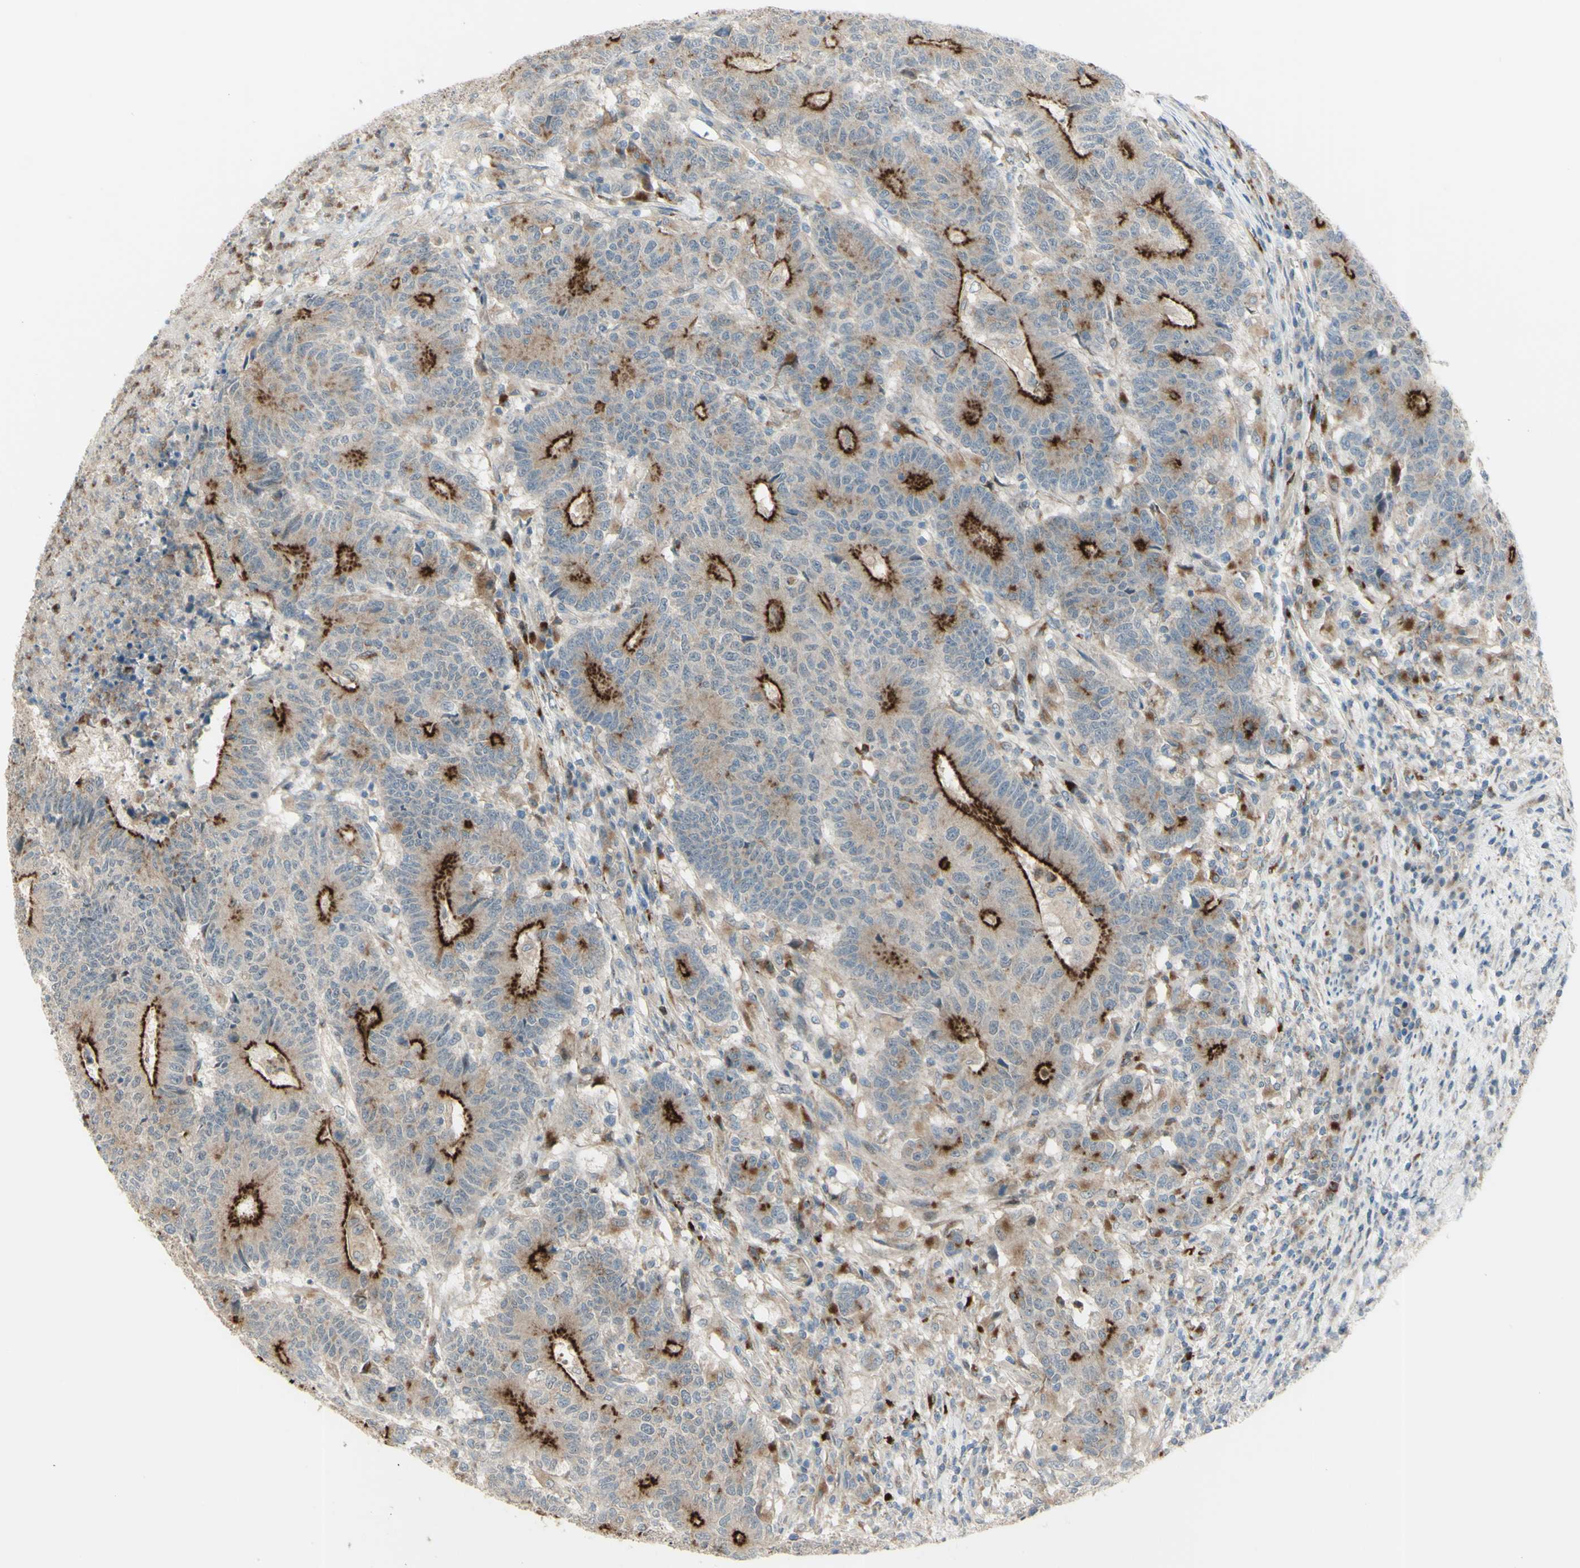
{"staining": {"intensity": "moderate", "quantity": "25%-75%", "location": "cytoplasmic/membranous"}, "tissue": "colorectal cancer", "cell_type": "Tumor cells", "image_type": "cancer", "snomed": [{"axis": "morphology", "description": "Normal tissue, NOS"}, {"axis": "morphology", "description": "Adenocarcinoma, NOS"}, {"axis": "topography", "description": "Colon"}], "caption": "Colorectal adenocarcinoma stained with DAB (3,3'-diaminobenzidine) immunohistochemistry (IHC) exhibits medium levels of moderate cytoplasmic/membranous expression in approximately 25%-75% of tumor cells.", "gene": "LMTK2", "patient": {"sex": "female", "age": 75}}